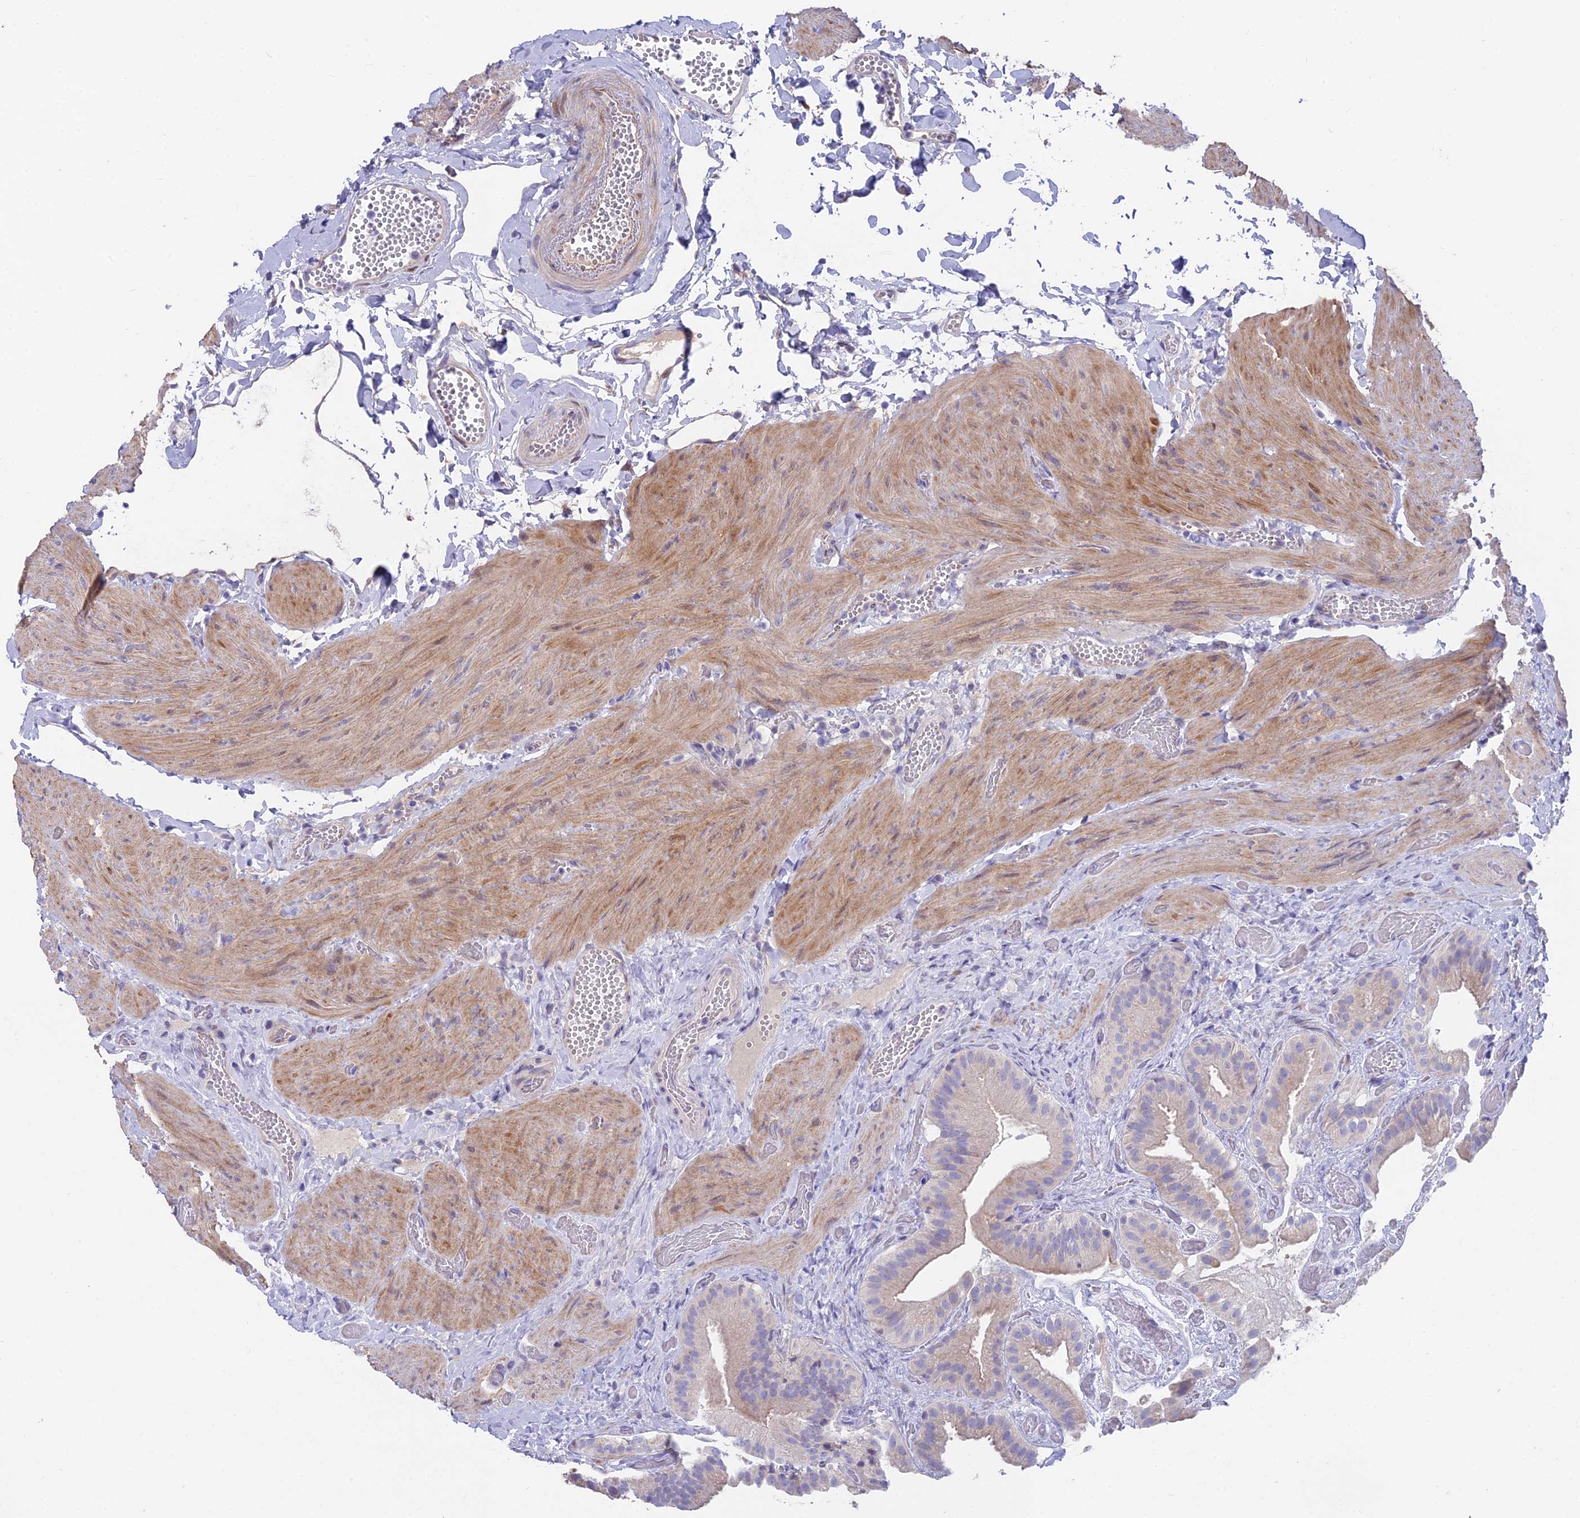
{"staining": {"intensity": "weak", "quantity": "<25%", "location": "cytoplasmic/membranous"}, "tissue": "gallbladder", "cell_type": "Glandular cells", "image_type": "normal", "snomed": [{"axis": "morphology", "description": "Normal tissue, NOS"}, {"axis": "topography", "description": "Gallbladder"}], "caption": "DAB (3,3'-diaminobenzidine) immunohistochemical staining of unremarkable gallbladder reveals no significant expression in glandular cells.", "gene": "FAM168B", "patient": {"sex": "female", "age": 64}}